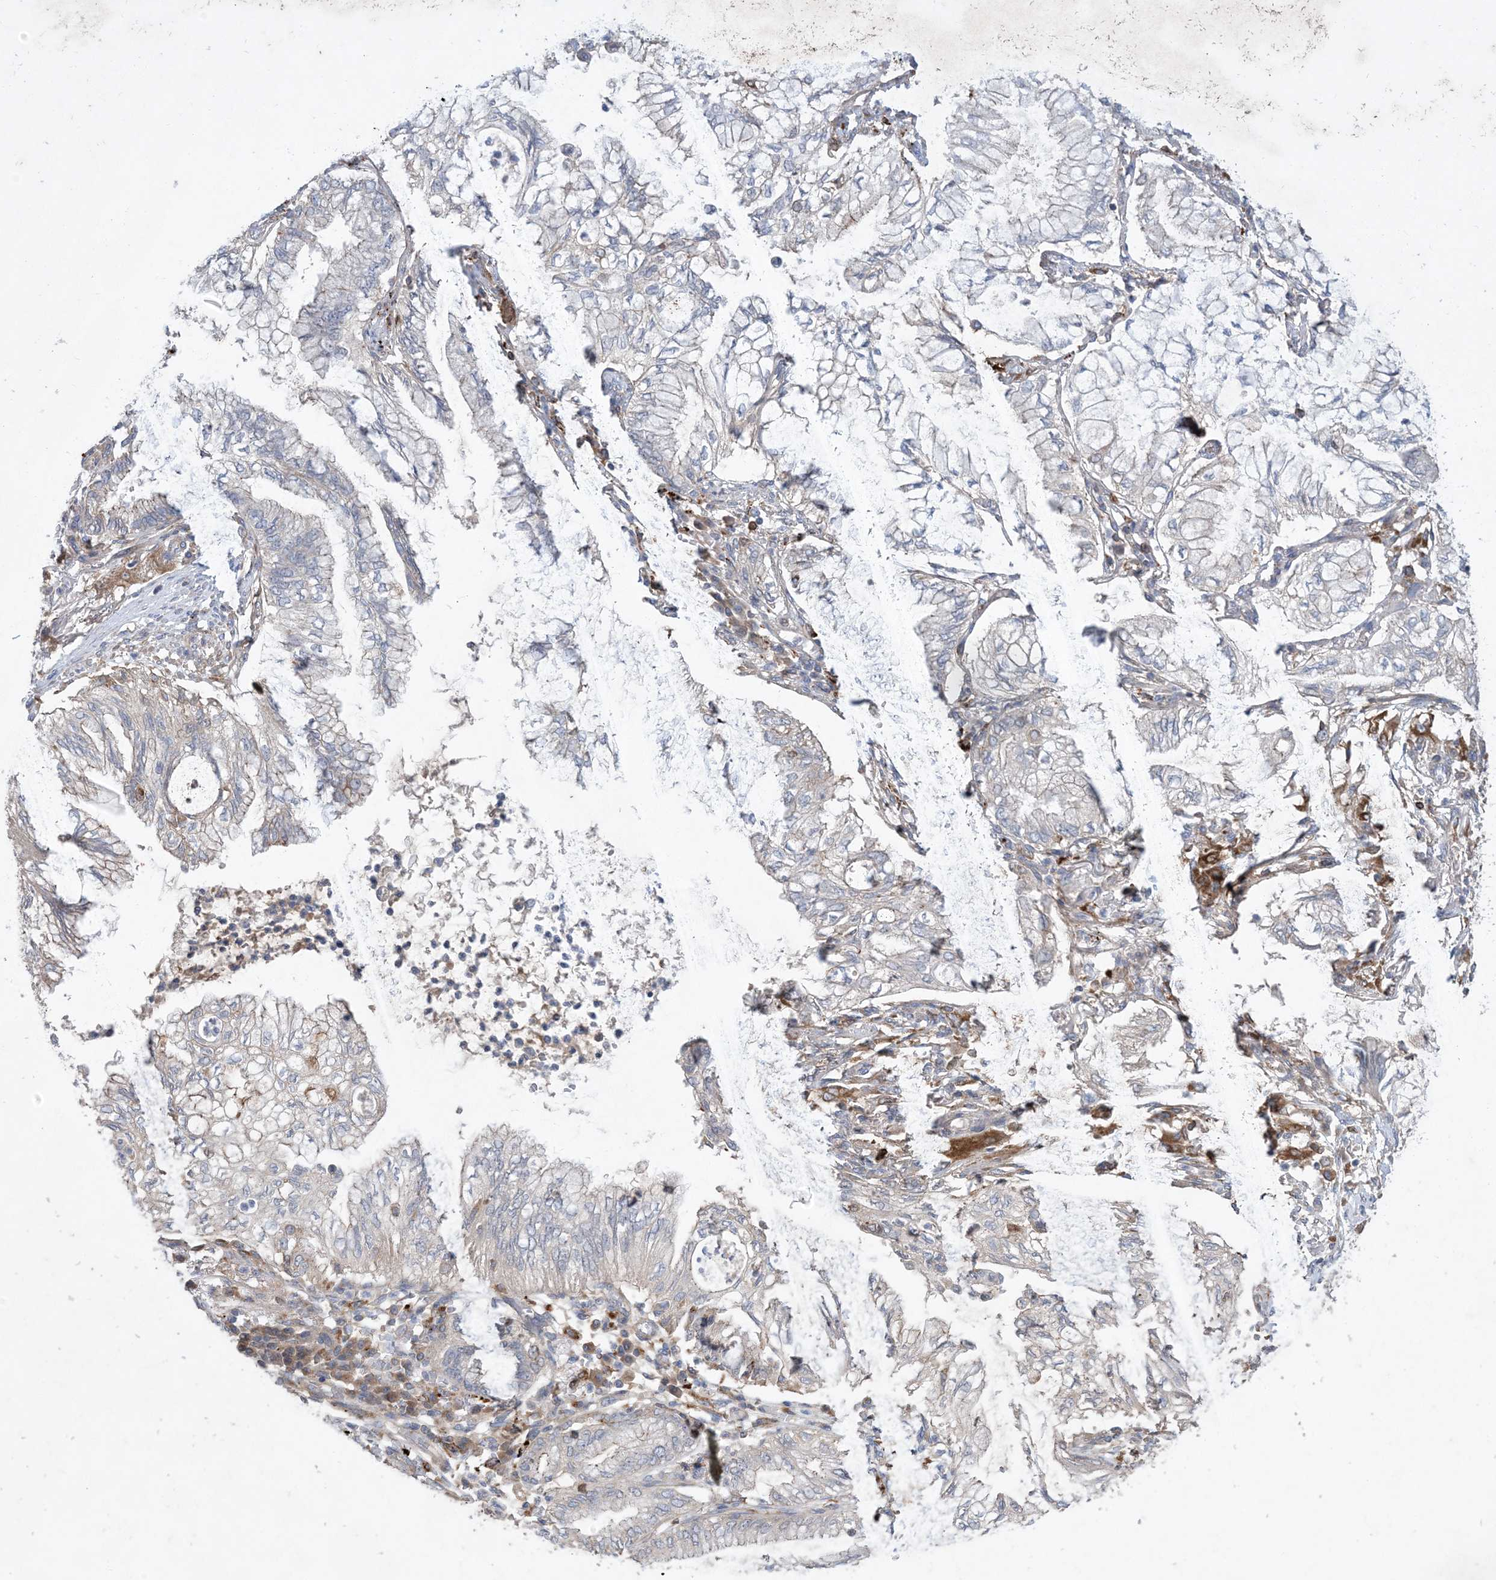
{"staining": {"intensity": "negative", "quantity": "none", "location": "none"}, "tissue": "lung cancer", "cell_type": "Tumor cells", "image_type": "cancer", "snomed": [{"axis": "morphology", "description": "Adenocarcinoma, NOS"}, {"axis": "topography", "description": "Lung"}], "caption": "This is an IHC image of human adenocarcinoma (lung). There is no positivity in tumor cells.", "gene": "MASP2", "patient": {"sex": "female", "age": 70}}